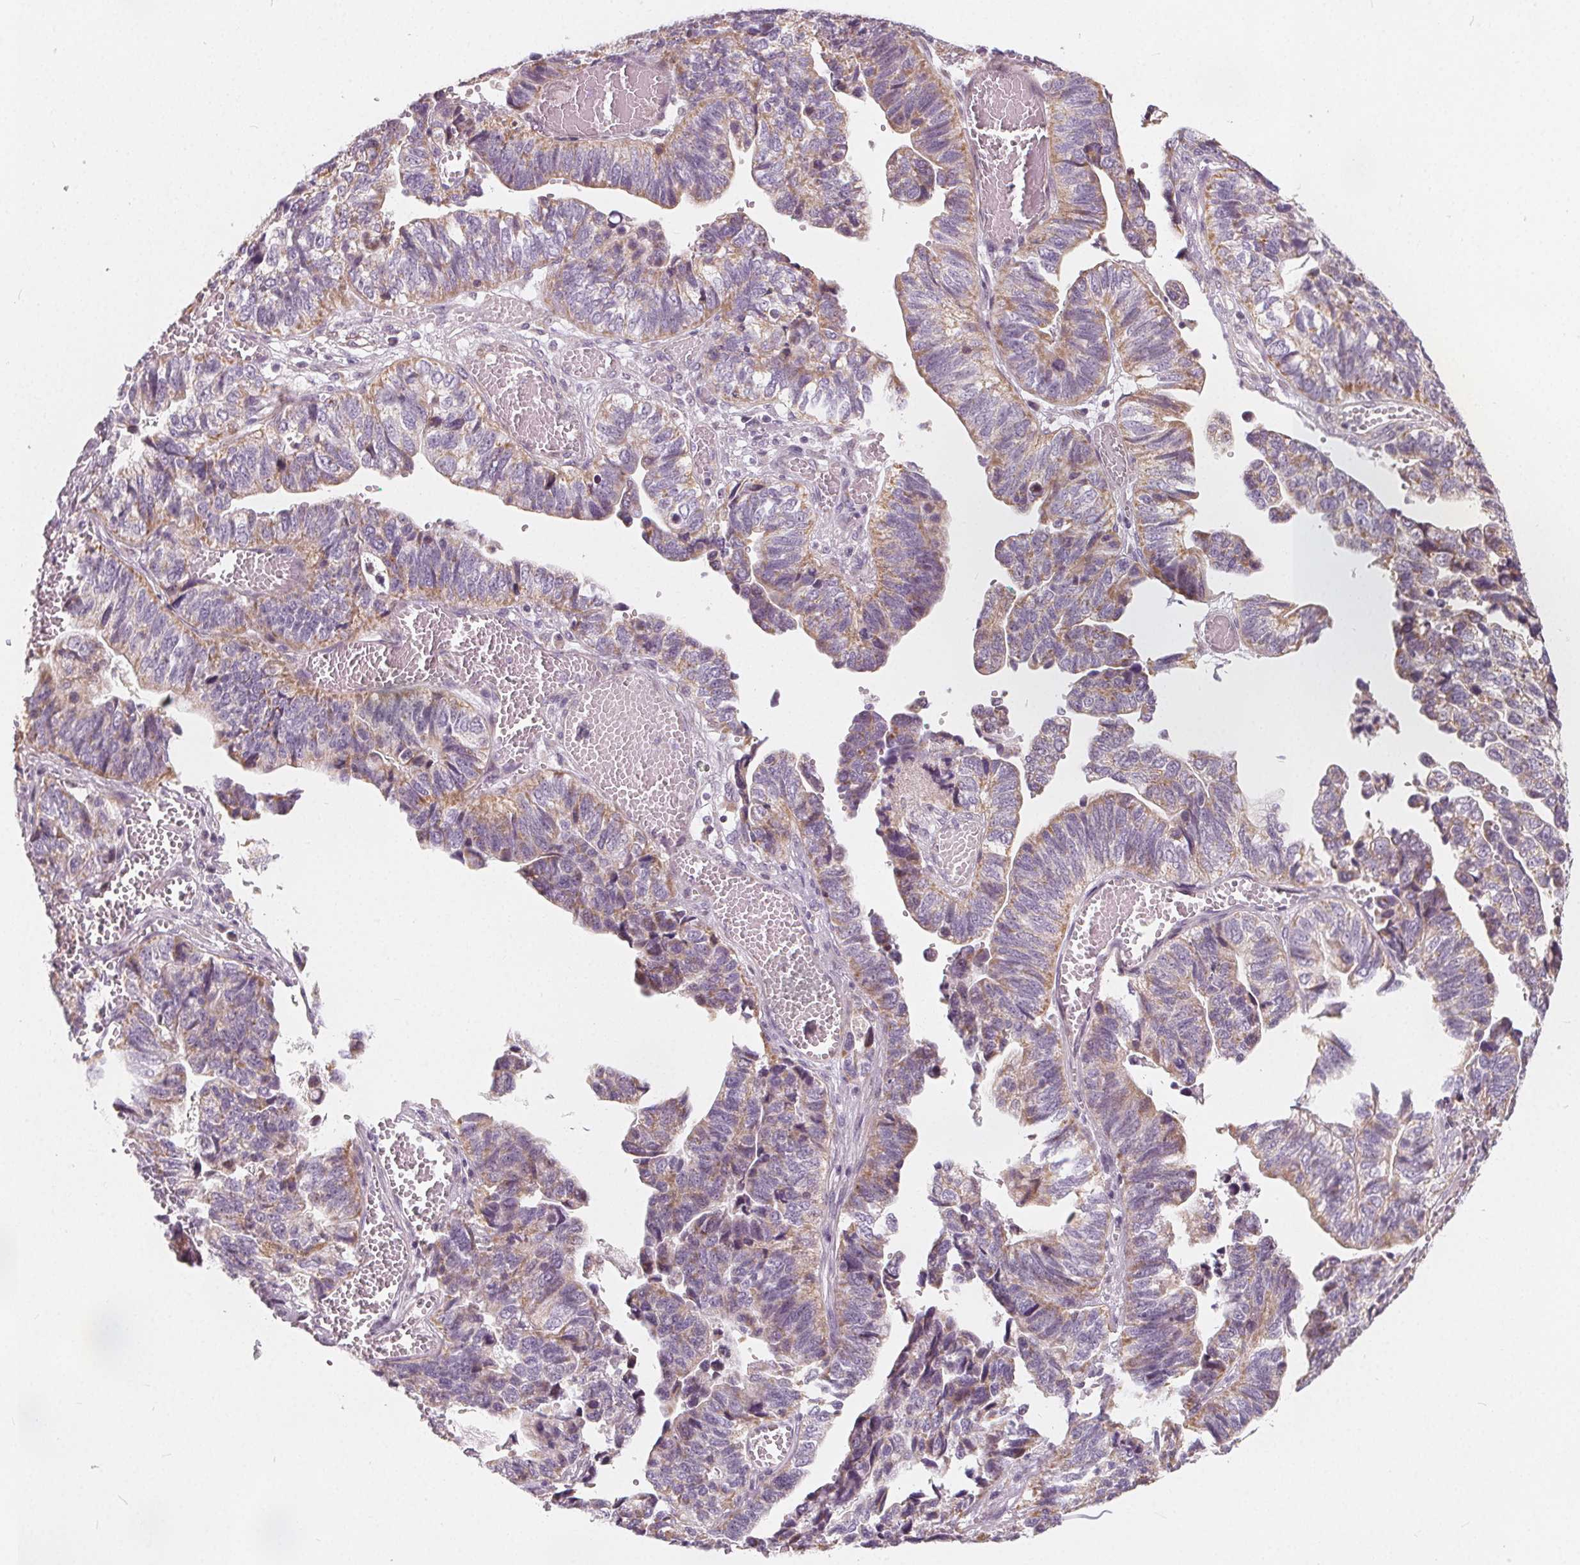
{"staining": {"intensity": "weak", "quantity": "25%-75%", "location": "cytoplasmic/membranous"}, "tissue": "stomach cancer", "cell_type": "Tumor cells", "image_type": "cancer", "snomed": [{"axis": "morphology", "description": "Adenocarcinoma, NOS"}, {"axis": "topography", "description": "Stomach, upper"}], "caption": "Weak cytoplasmic/membranous staining for a protein is seen in about 25%-75% of tumor cells of adenocarcinoma (stomach) using immunohistochemistry.", "gene": "NUP210L", "patient": {"sex": "female", "age": 67}}